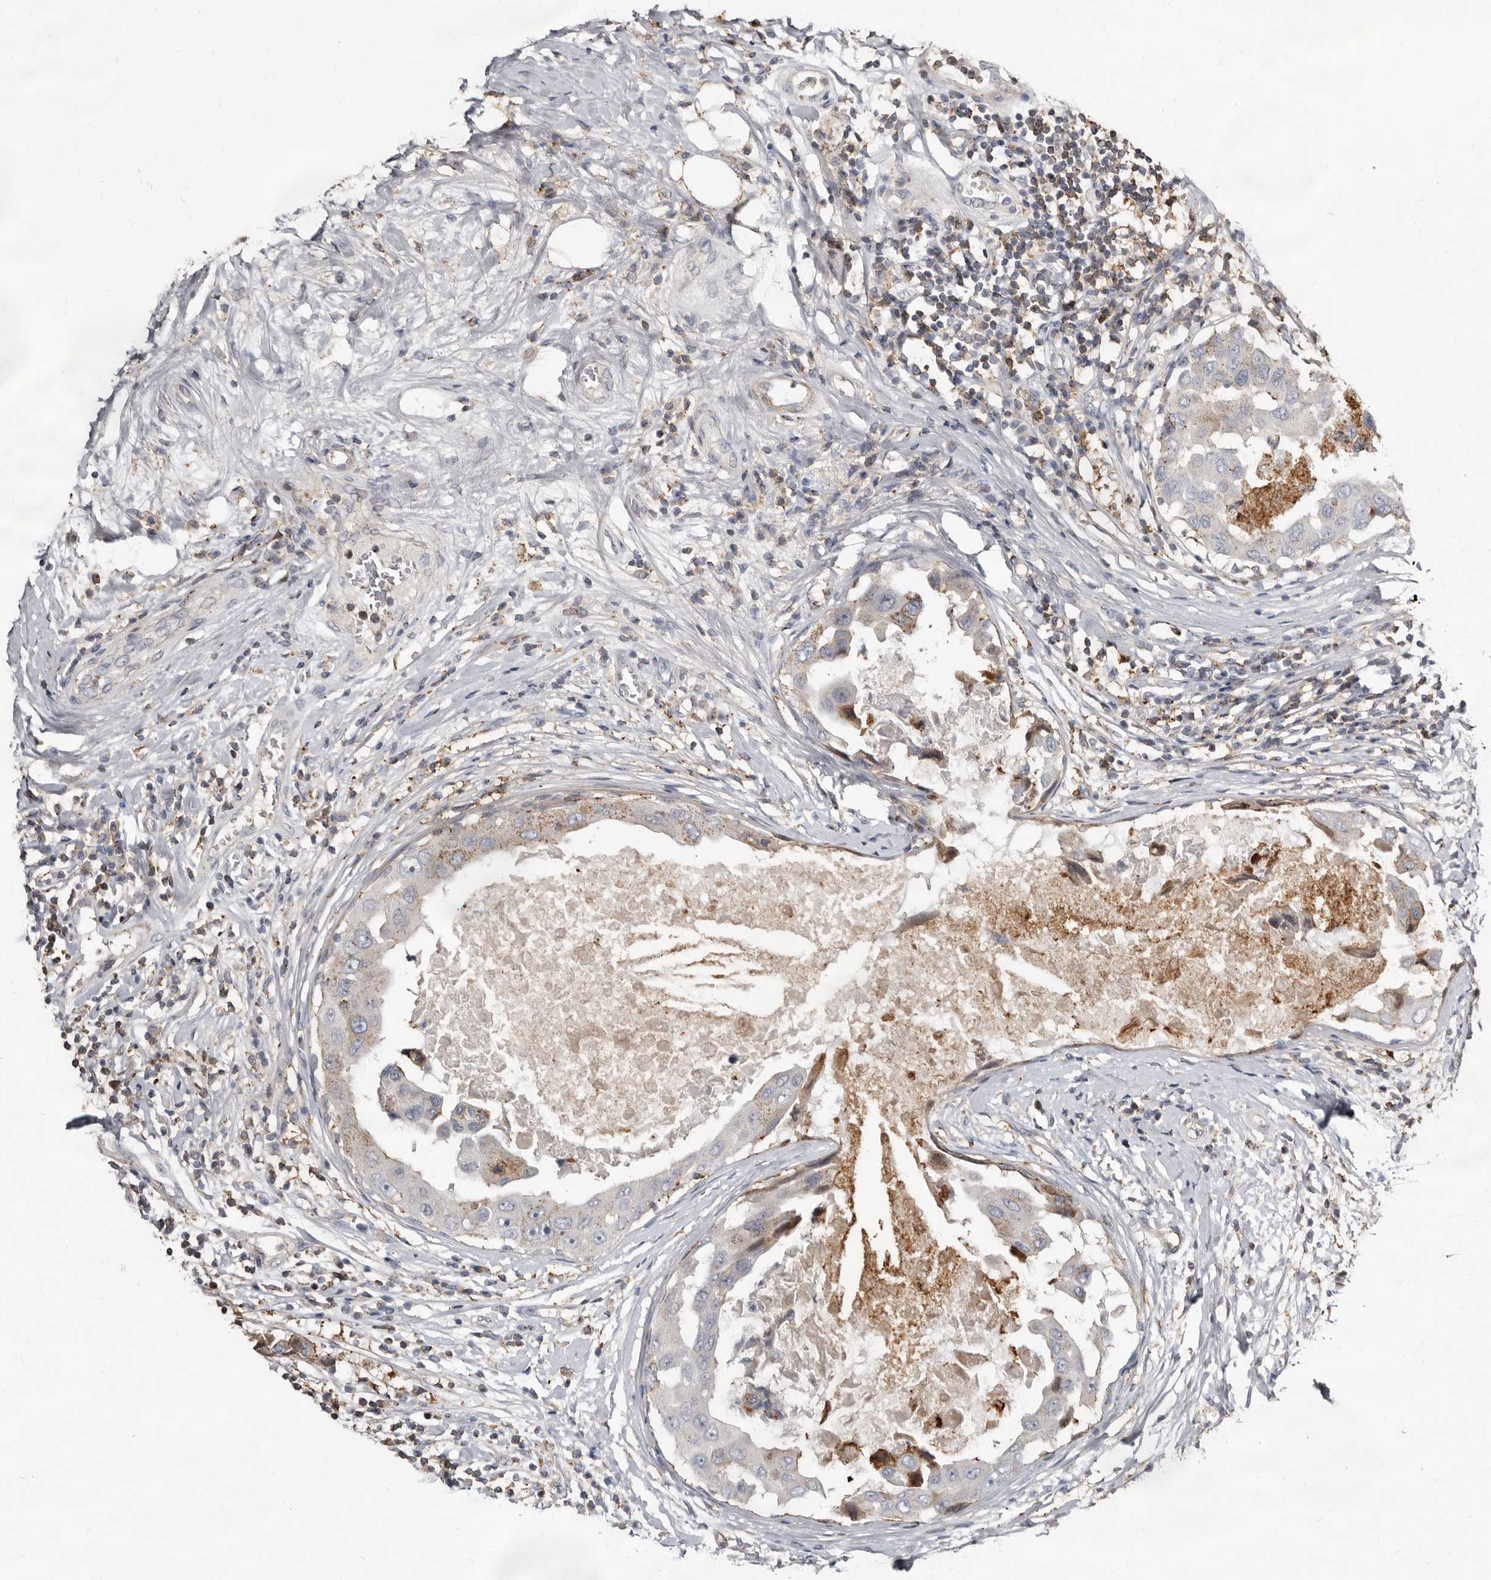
{"staining": {"intensity": "weak", "quantity": "<25%", "location": "cytoplasmic/membranous"}, "tissue": "breast cancer", "cell_type": "Tumor cells", "image_type": "cancer", "snomed": [{"axis": "morphology", "description": "Duct carcinoma"}, {"axis": "topography", "description": "Breast"}], "caption": "The image exhibits no significant positivity in tumor cells of breast cancer.", "gene": "KIF26B", "patient": {"sex": "female", "age": 27}}